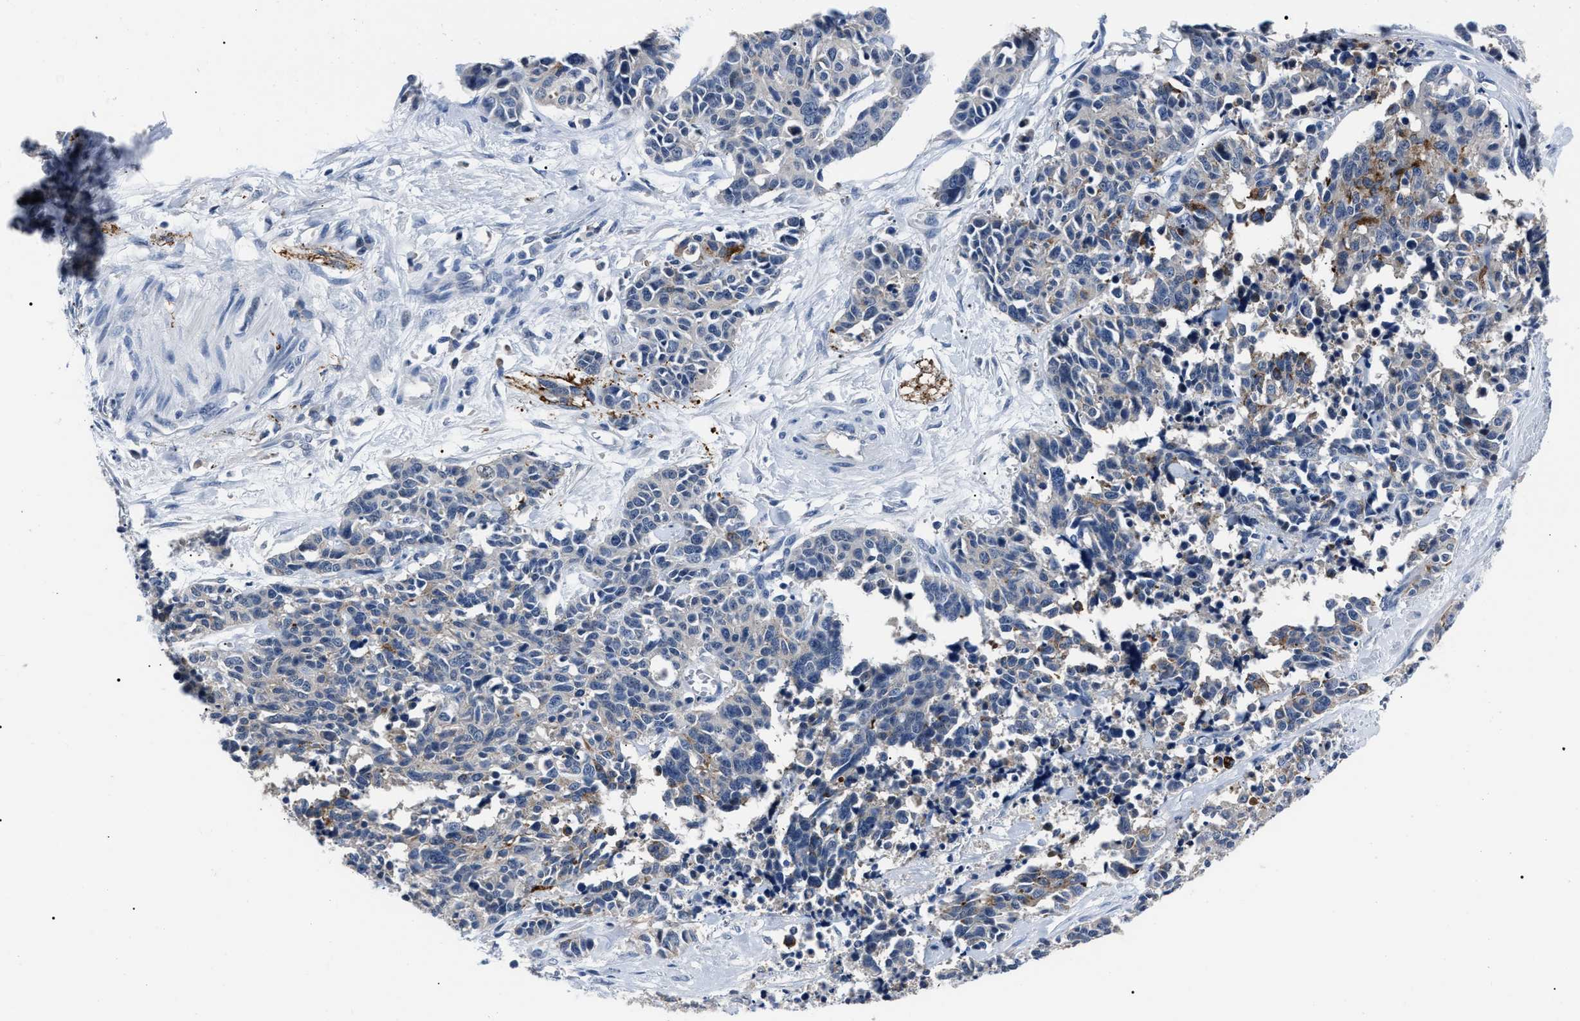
{"staining": {"intensity": "moderate", "quantity": "<25%", "location": "cytoplasmic/membranous"}, "tissue": "cervical cancer", "cell_type": "Tumor cells", "image_type": "cancer", "snomed": [{"axis": "morphology", "description": "Squamous cell carcinoma, NOS"}, {"axis": "topography", "description": "Cervix"}], "caption": "An immunohistochemistry micrograph of tumor tissue is shown. Protein staining in brown shows moderate cytoplasmic/membranous positivity in cervical cancer within tumor cells. (Stains: DAB (3,3'-diaminobenzidine) in brown, nuclei in blue, Microscopy: brightfield microscopy at high magnification).", "gene": "LRWD1", "patient": {"sex": "female", "age": 35}}